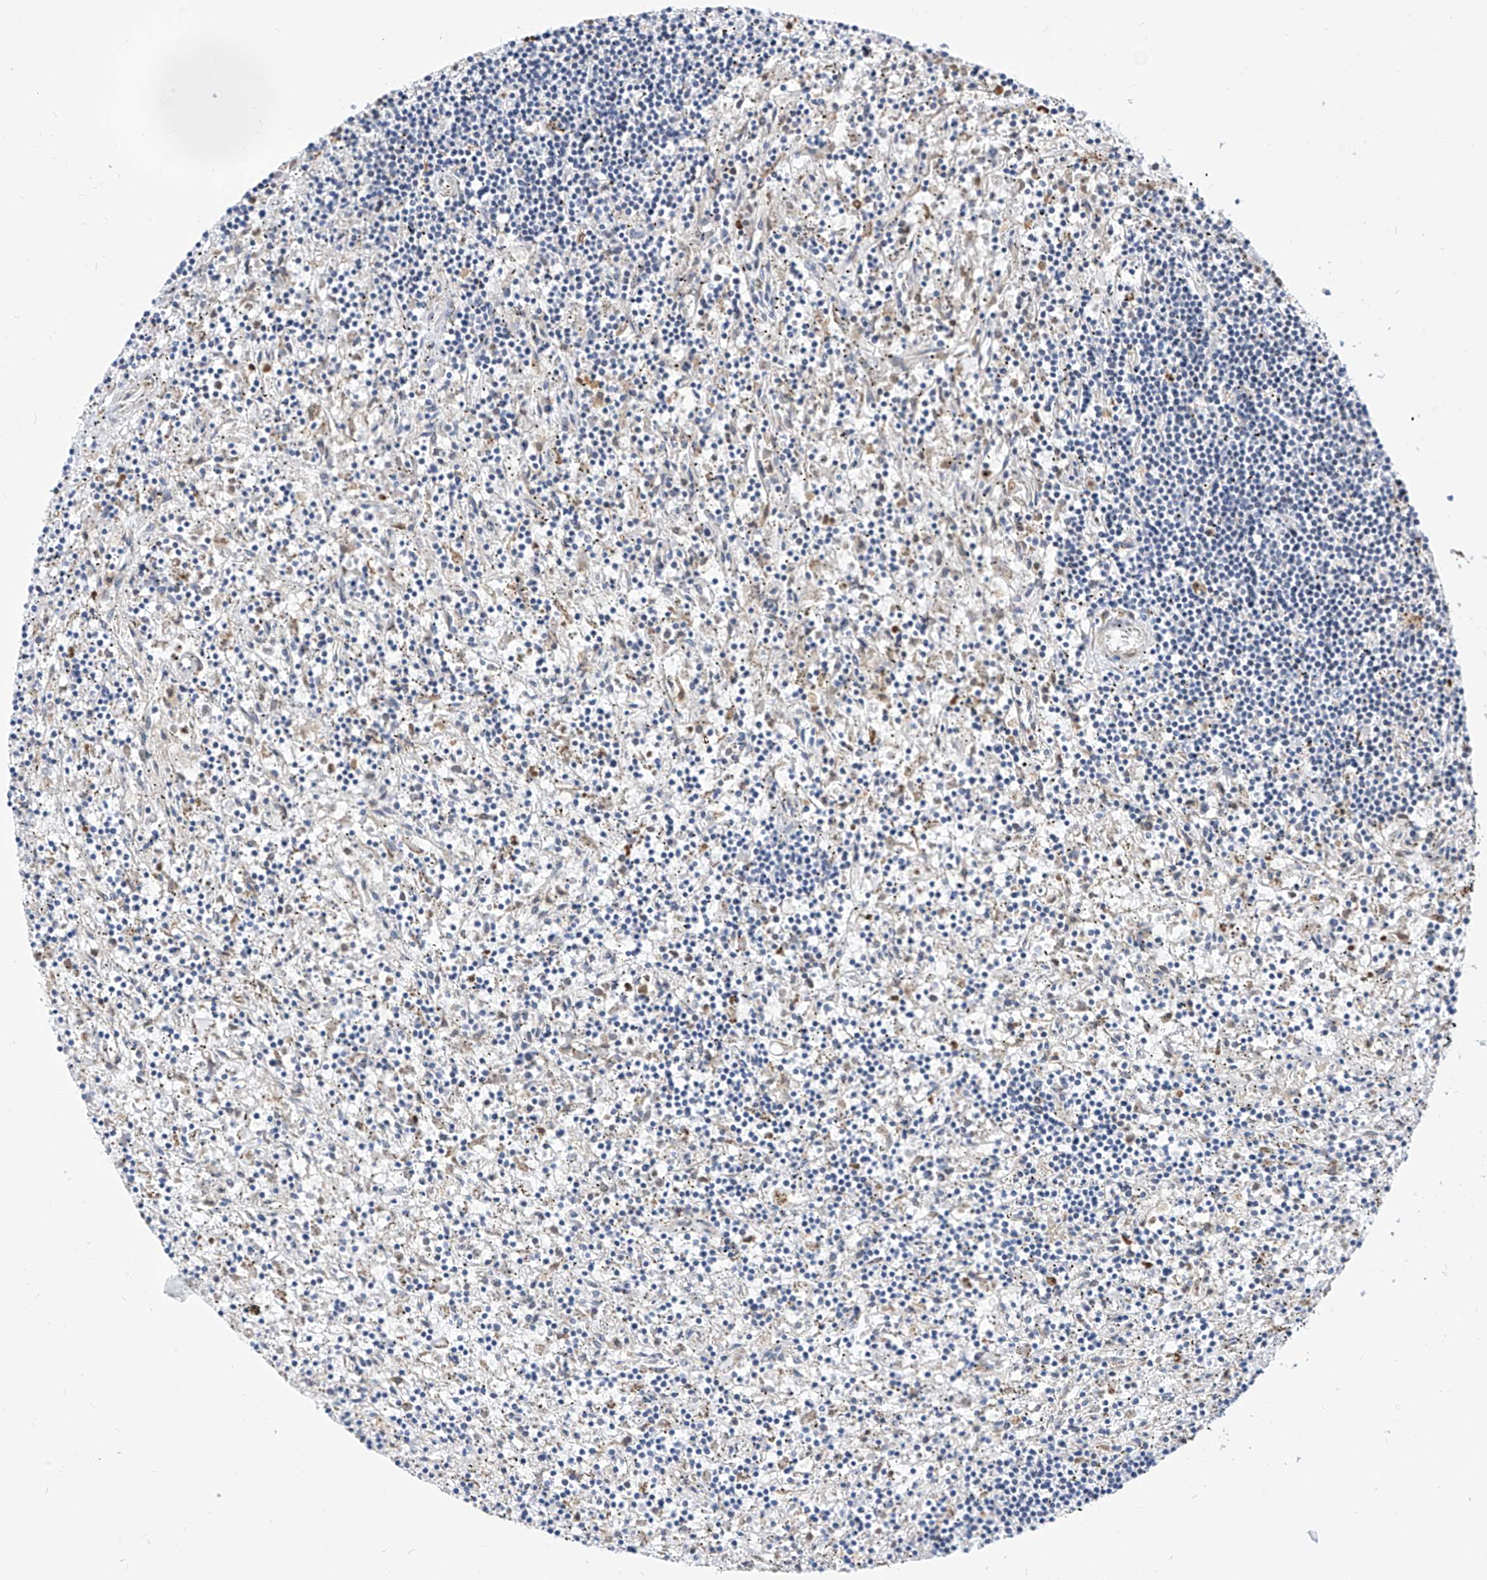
{"staining": {"intensity": "negative", "quantity": "none", "location": "none"}, "tissue": "lymphoma", "cell_type": "Tumor cells", "image_type": "cancer", "snomed": [{"axis": "morphology", "description": "Malignant lymphoma, non-Hodgkin's type, Low grade"}, {"axis": "topography", "description": "Spleen"}], "caption": "IHC of human lymphoma shows no expression in tumor cells.", "gene": "TTLL8", "patient": {"sex": "male", "age": 76}}